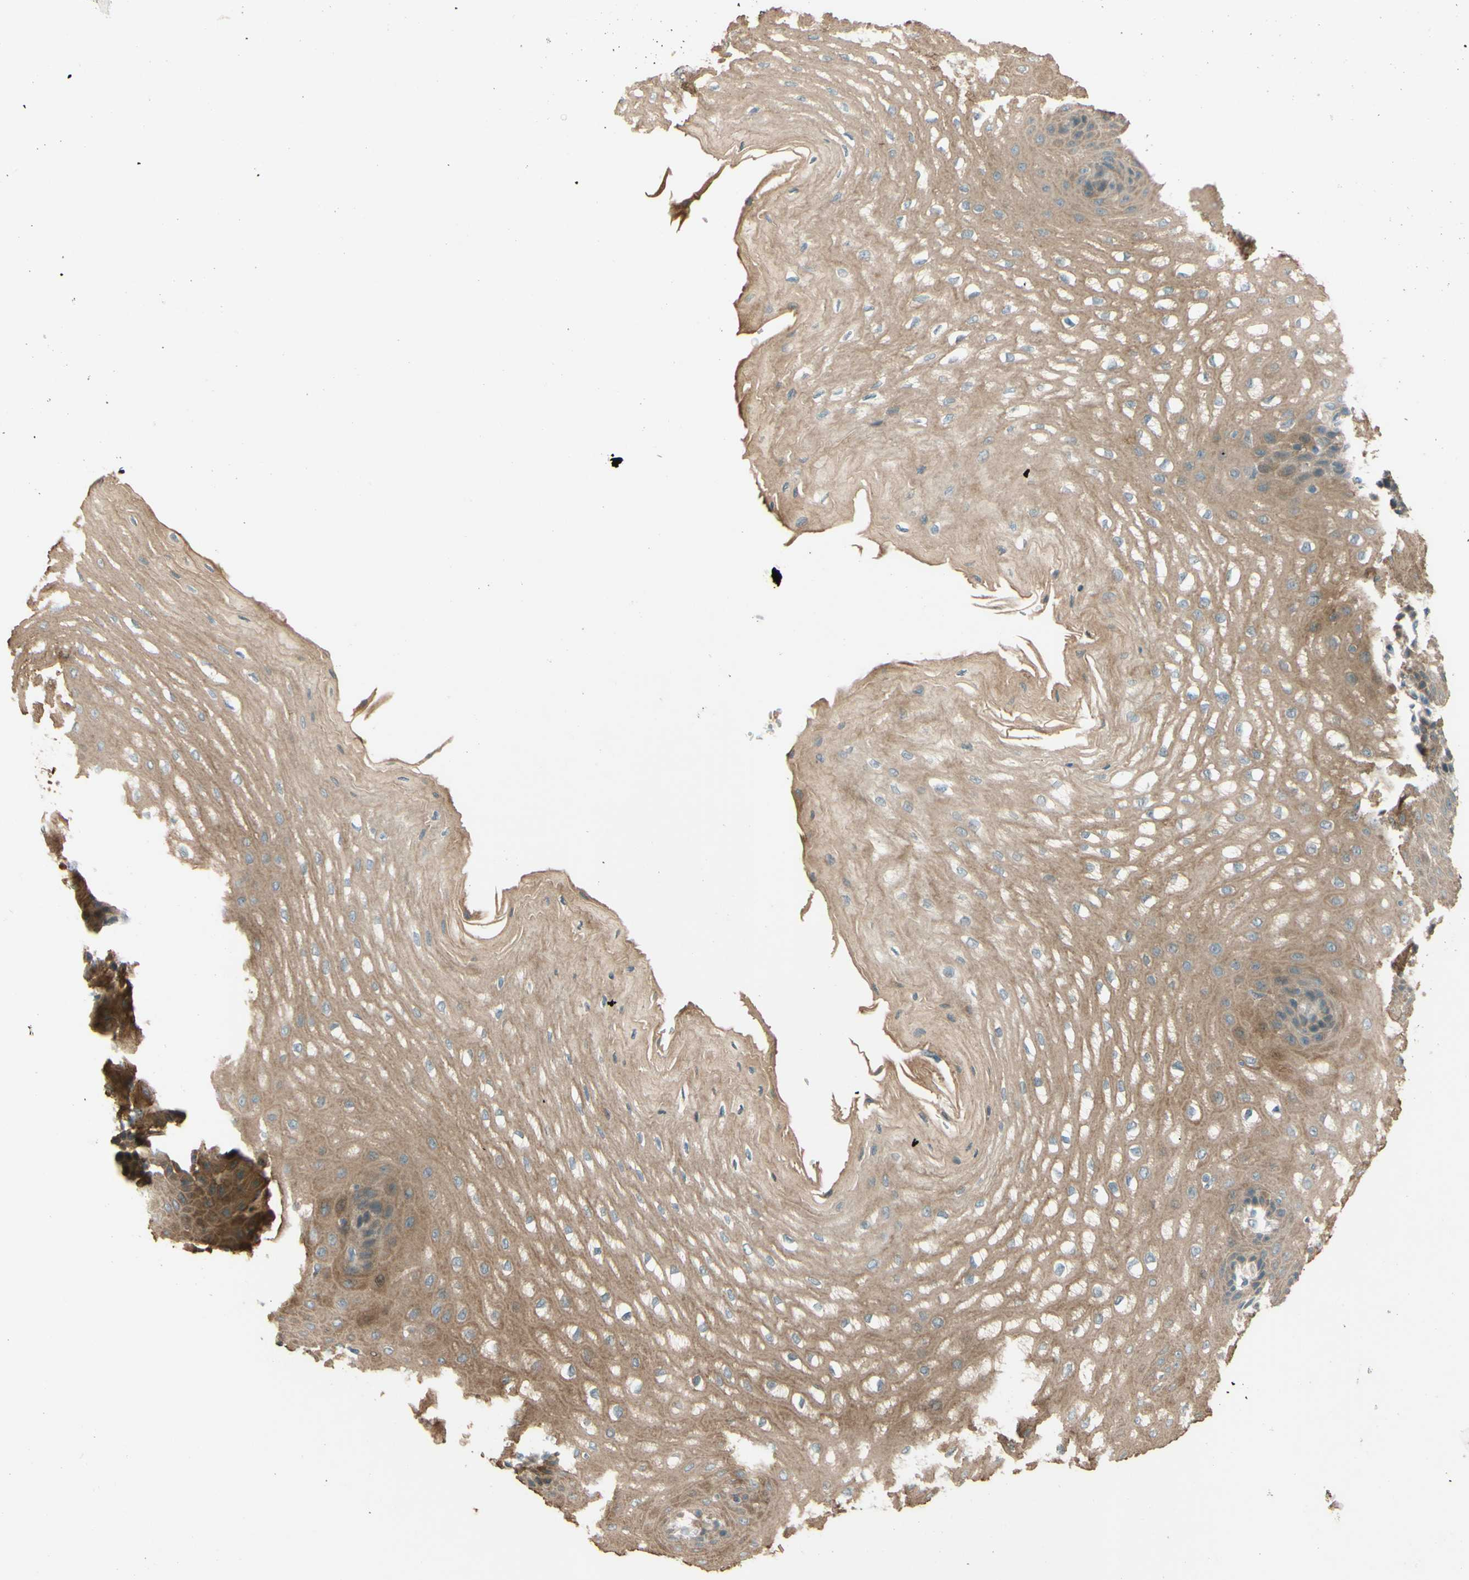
{"staining": {"intensity": "weak", "quantity": ">75%", "location": "cytoplasmic/membranous"}, "tissue": "esophagus", "cell_type": "Squamous epithelial cells", "image_type": "normal", "snomed": [{"axis": "morphology", "description": "Normal tissue, NOS"}, {"axis": "topography", "description": "Esophagus"}], "caption": "Immunohistochemistry (IHC) of benign human esophagus shows low levels of weak cytoplasmic/membranous staining in approximately >75% of squamous epithelial cells.", "gene": "RNF19A", "patient": {"sex": "male", "age": 54}}